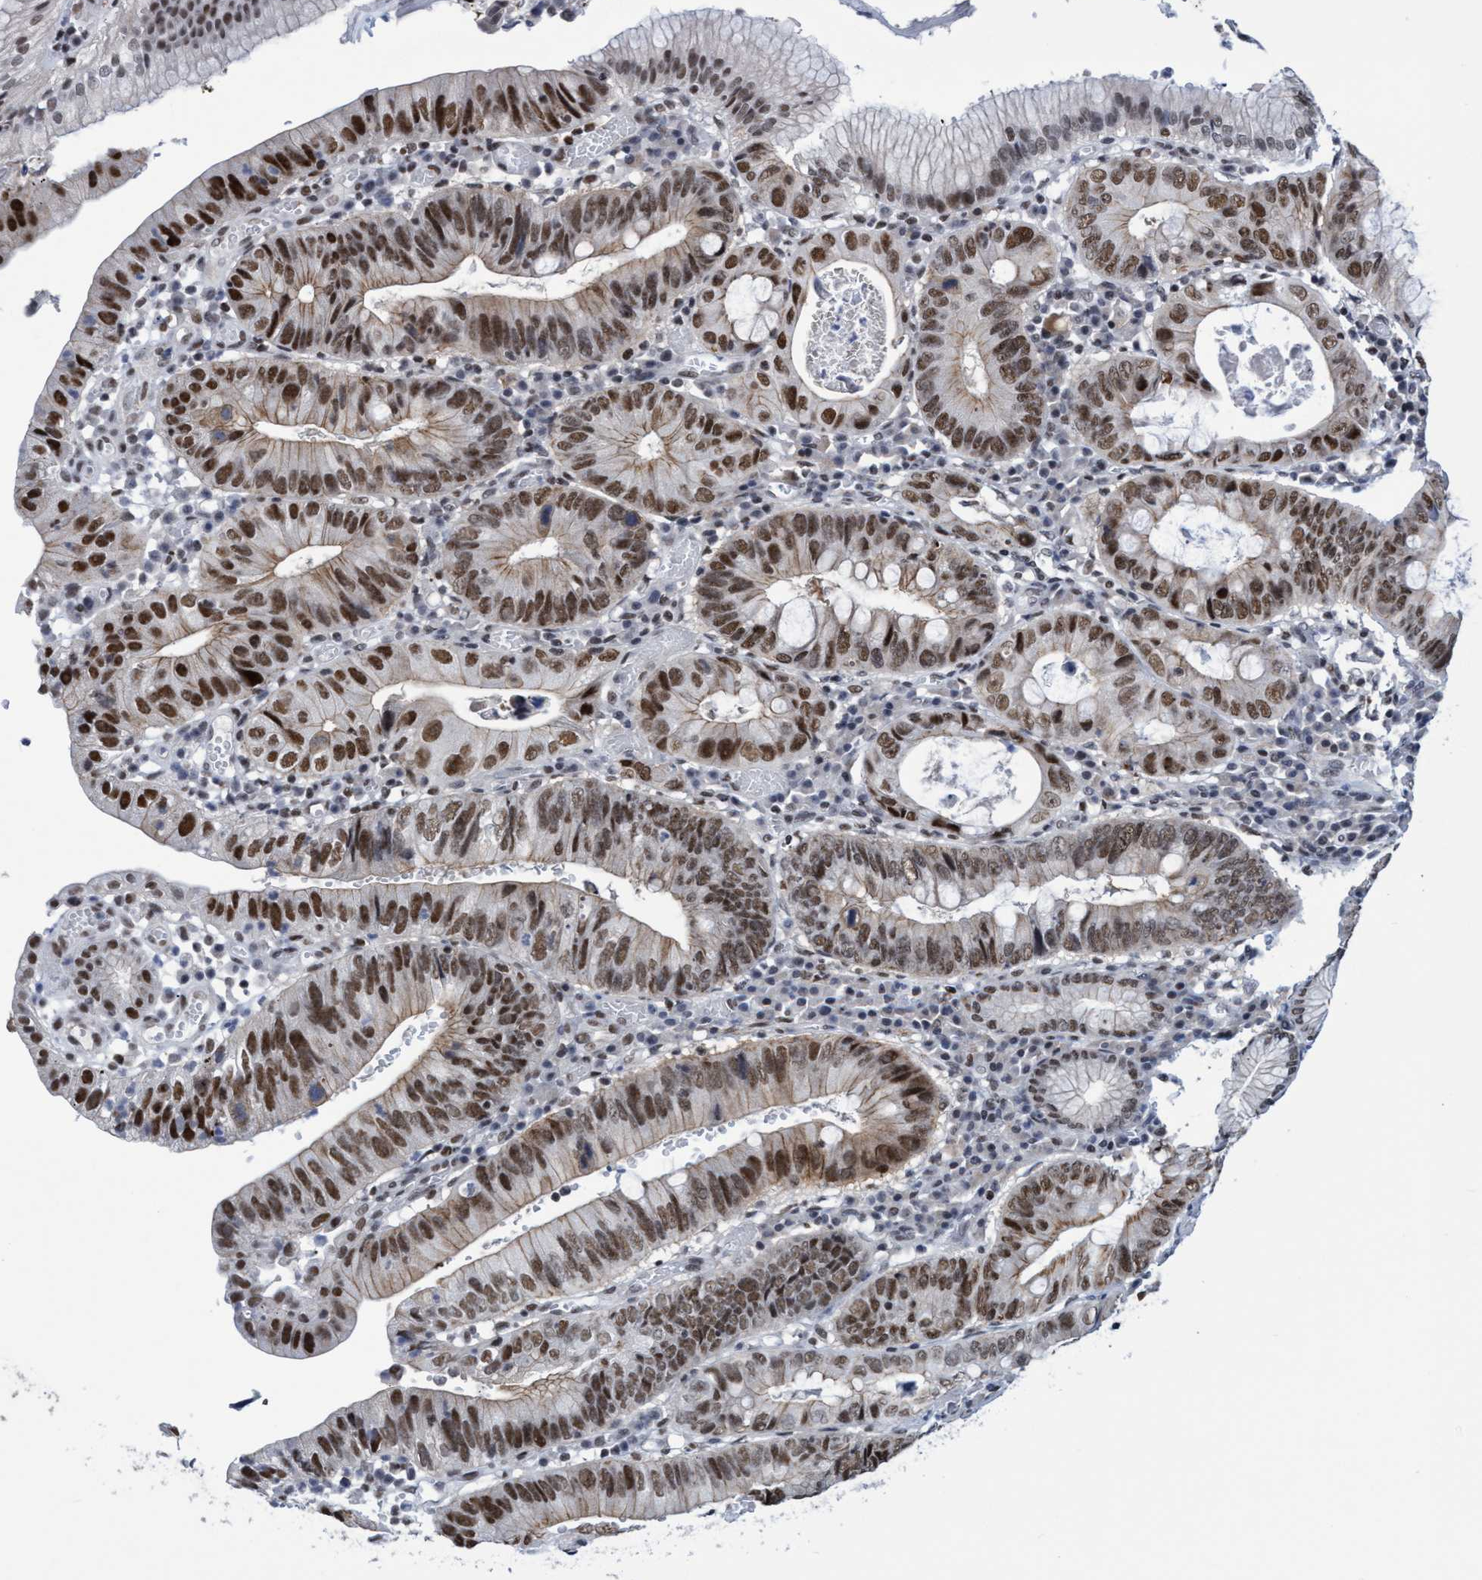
{"staining": {"intensity": "strong", "quantity": ">75%", "location": "cytoplasmic/membranous,nuclear"}, "tissue": "stomach cancer", "cell_type": "Tumor cells", "image_type": "cancer", "snomed": [{"axis": "morphology", "description": "Adenocarcinoma, NOS"}, {"axis": "topography", "description": "Stomach"}], "caption": "DAB immunohistochemical staining of stomach cancer reveals strong cytoplasmic/membranous and nuclear protein expression in approximately >75% of tumor cells.", "gene": "C9orf78", "patient": {"sex": "male", "age": 59}}